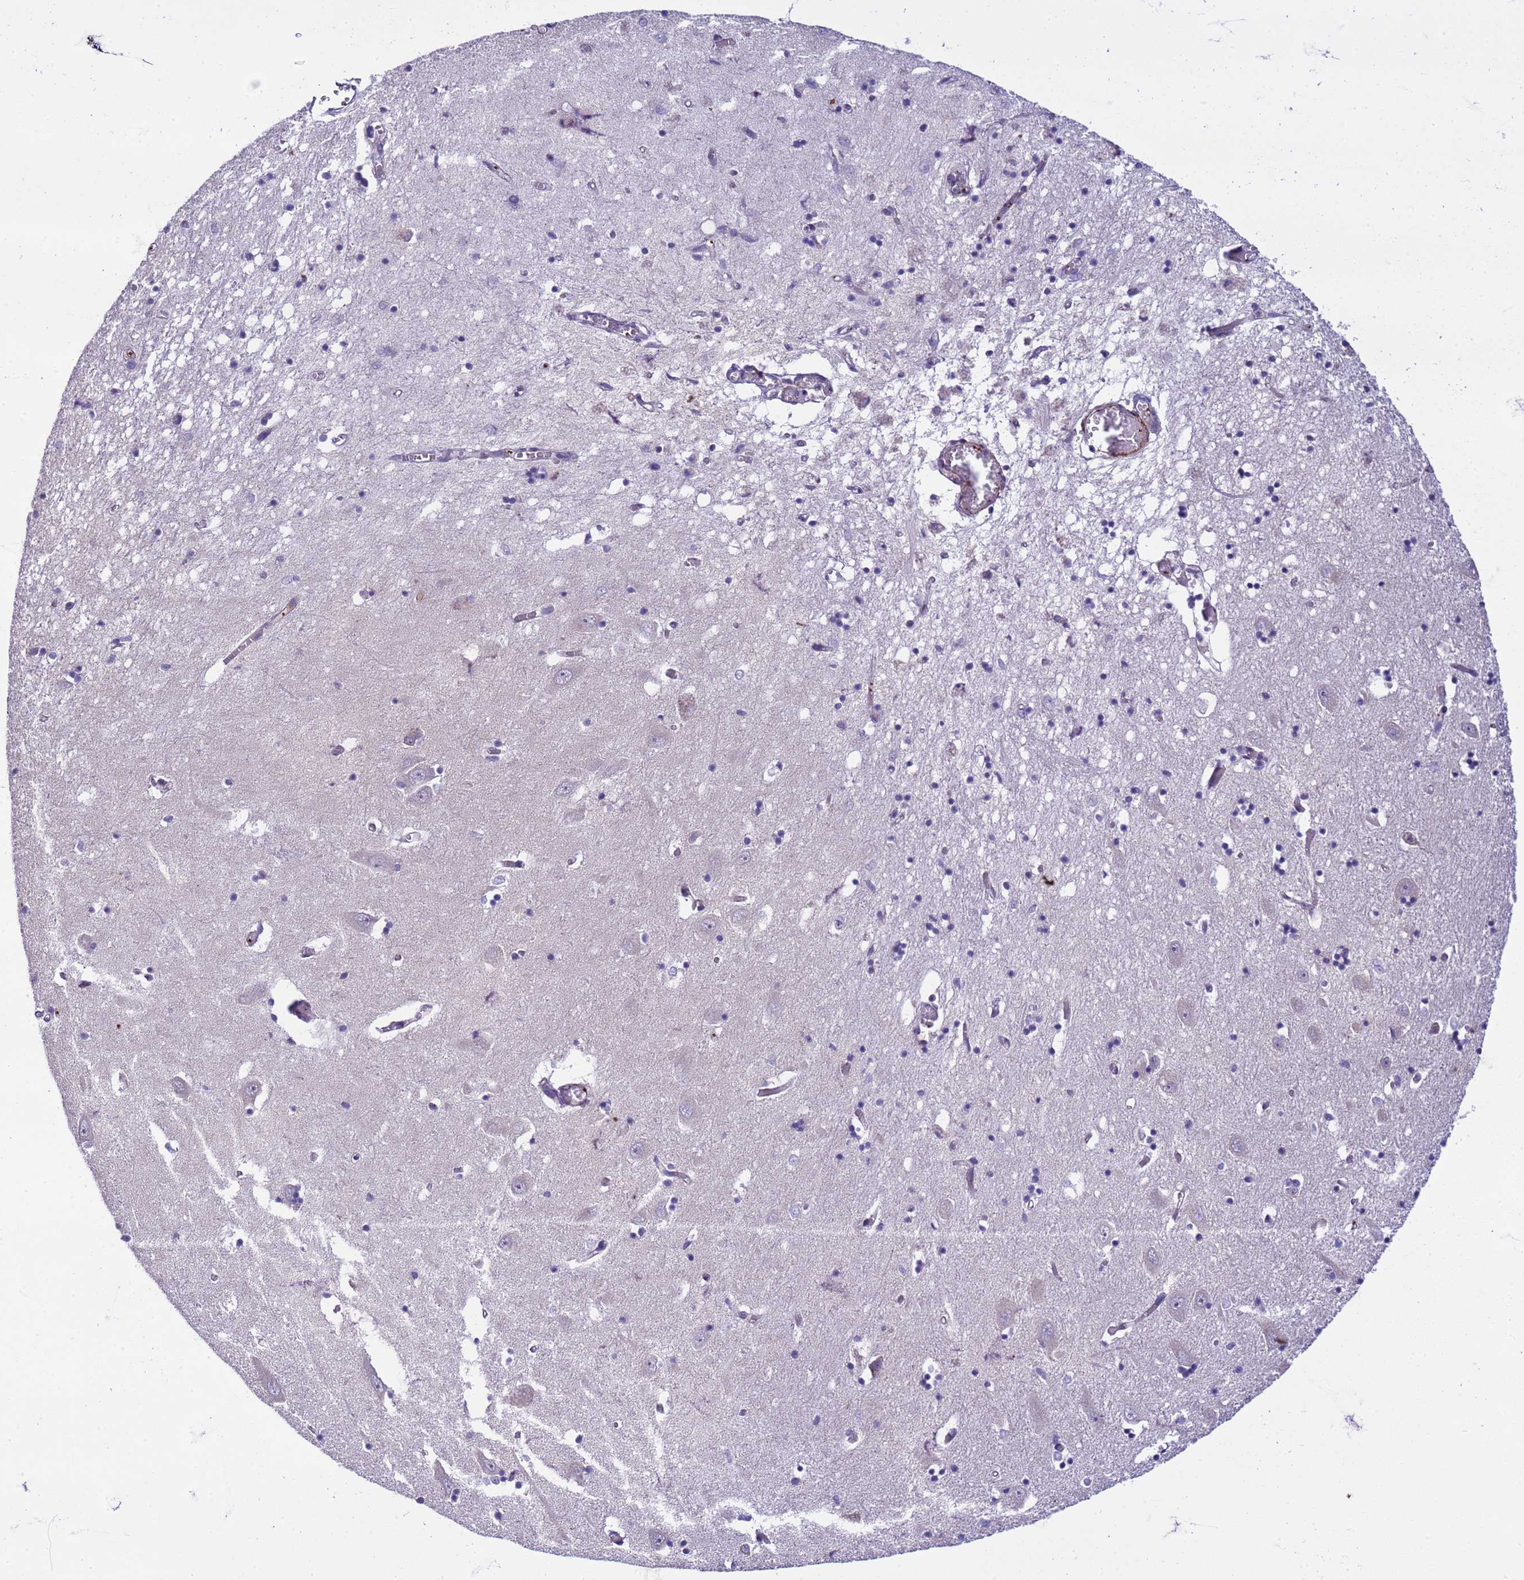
{"staining": {"intensity": "negative", "quantity": "none", "location": "none"}, "tissue": "hippocampus", "cell_type": "Glial cells", "image_type": "normal", "snomed": [{"axis": "morphology", "description": "Normal tissue, NOS"}, {"axis": "topography", "description": "Hippocampus"}], "caption": "Immunohistochemistry histopathology image of benign hippocampus stained for a protein (brown), which reveals no positivity in glial cells.", "gene": "GEN1", "patient": {"sex": "male", "age": 70}}